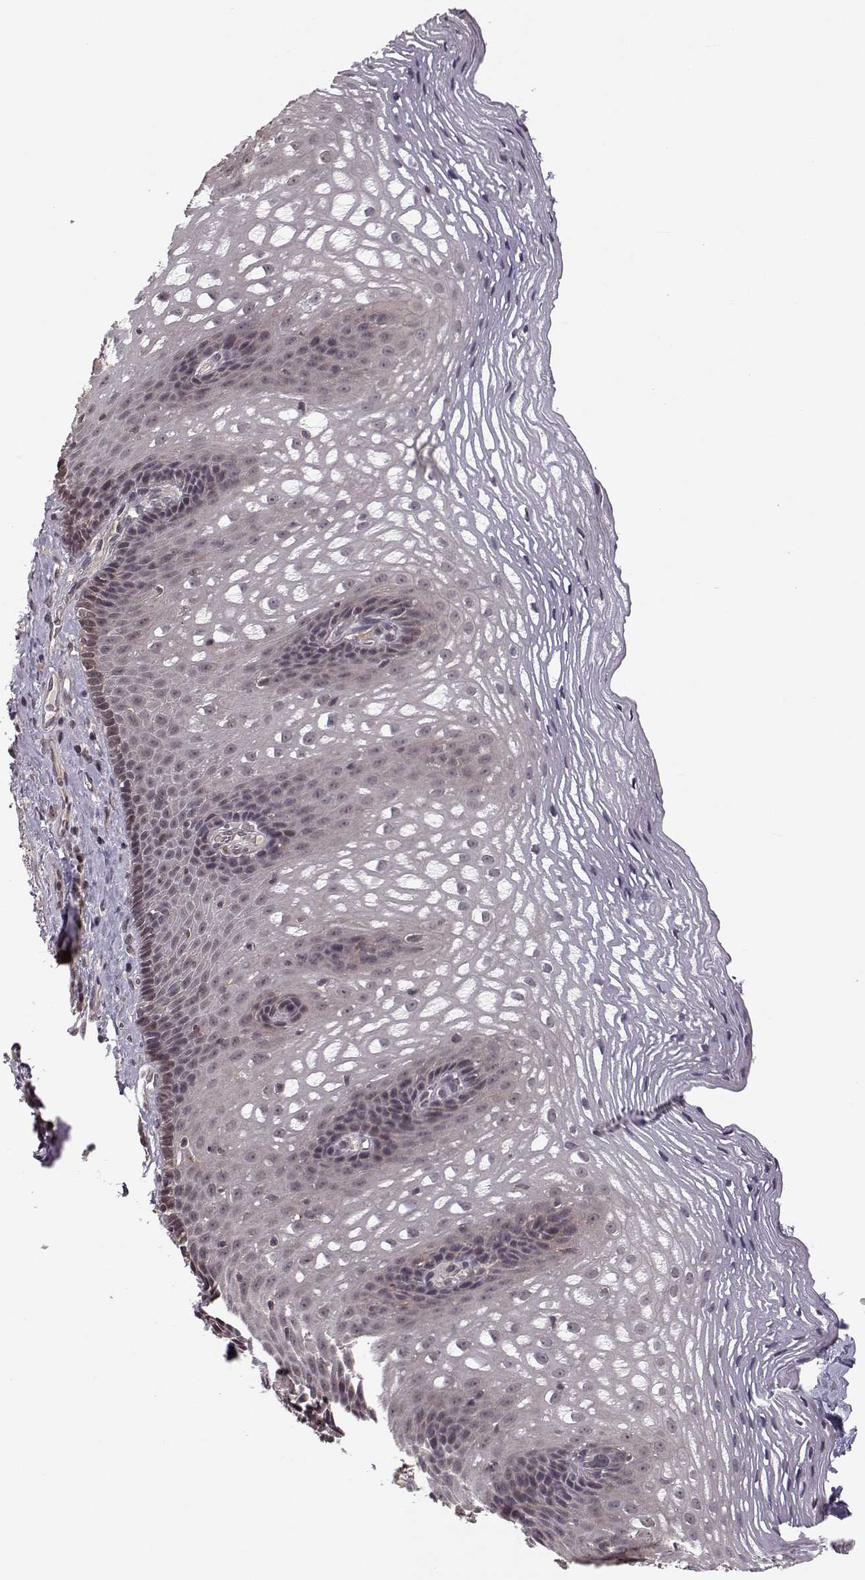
{"staining": {"intensity": "negative", "quantity": "none", "location": "none"}, "tissue": "esophagus", "cell_type": "Squamous epithelial cells", "image_type": "normal", "snomed": [{"axis": "morphology", "description": "Normal tissue, NOS"}, {"axis": "topography", "description": "Esophagus"}], "caption": "This is an immunohistochemistry micrograph of unremarkable human esophagus. There is no positivity in squamous epithelial cells.", "gene": "PLEKHG3", "patient": {"sex": "male", "age": 76}}